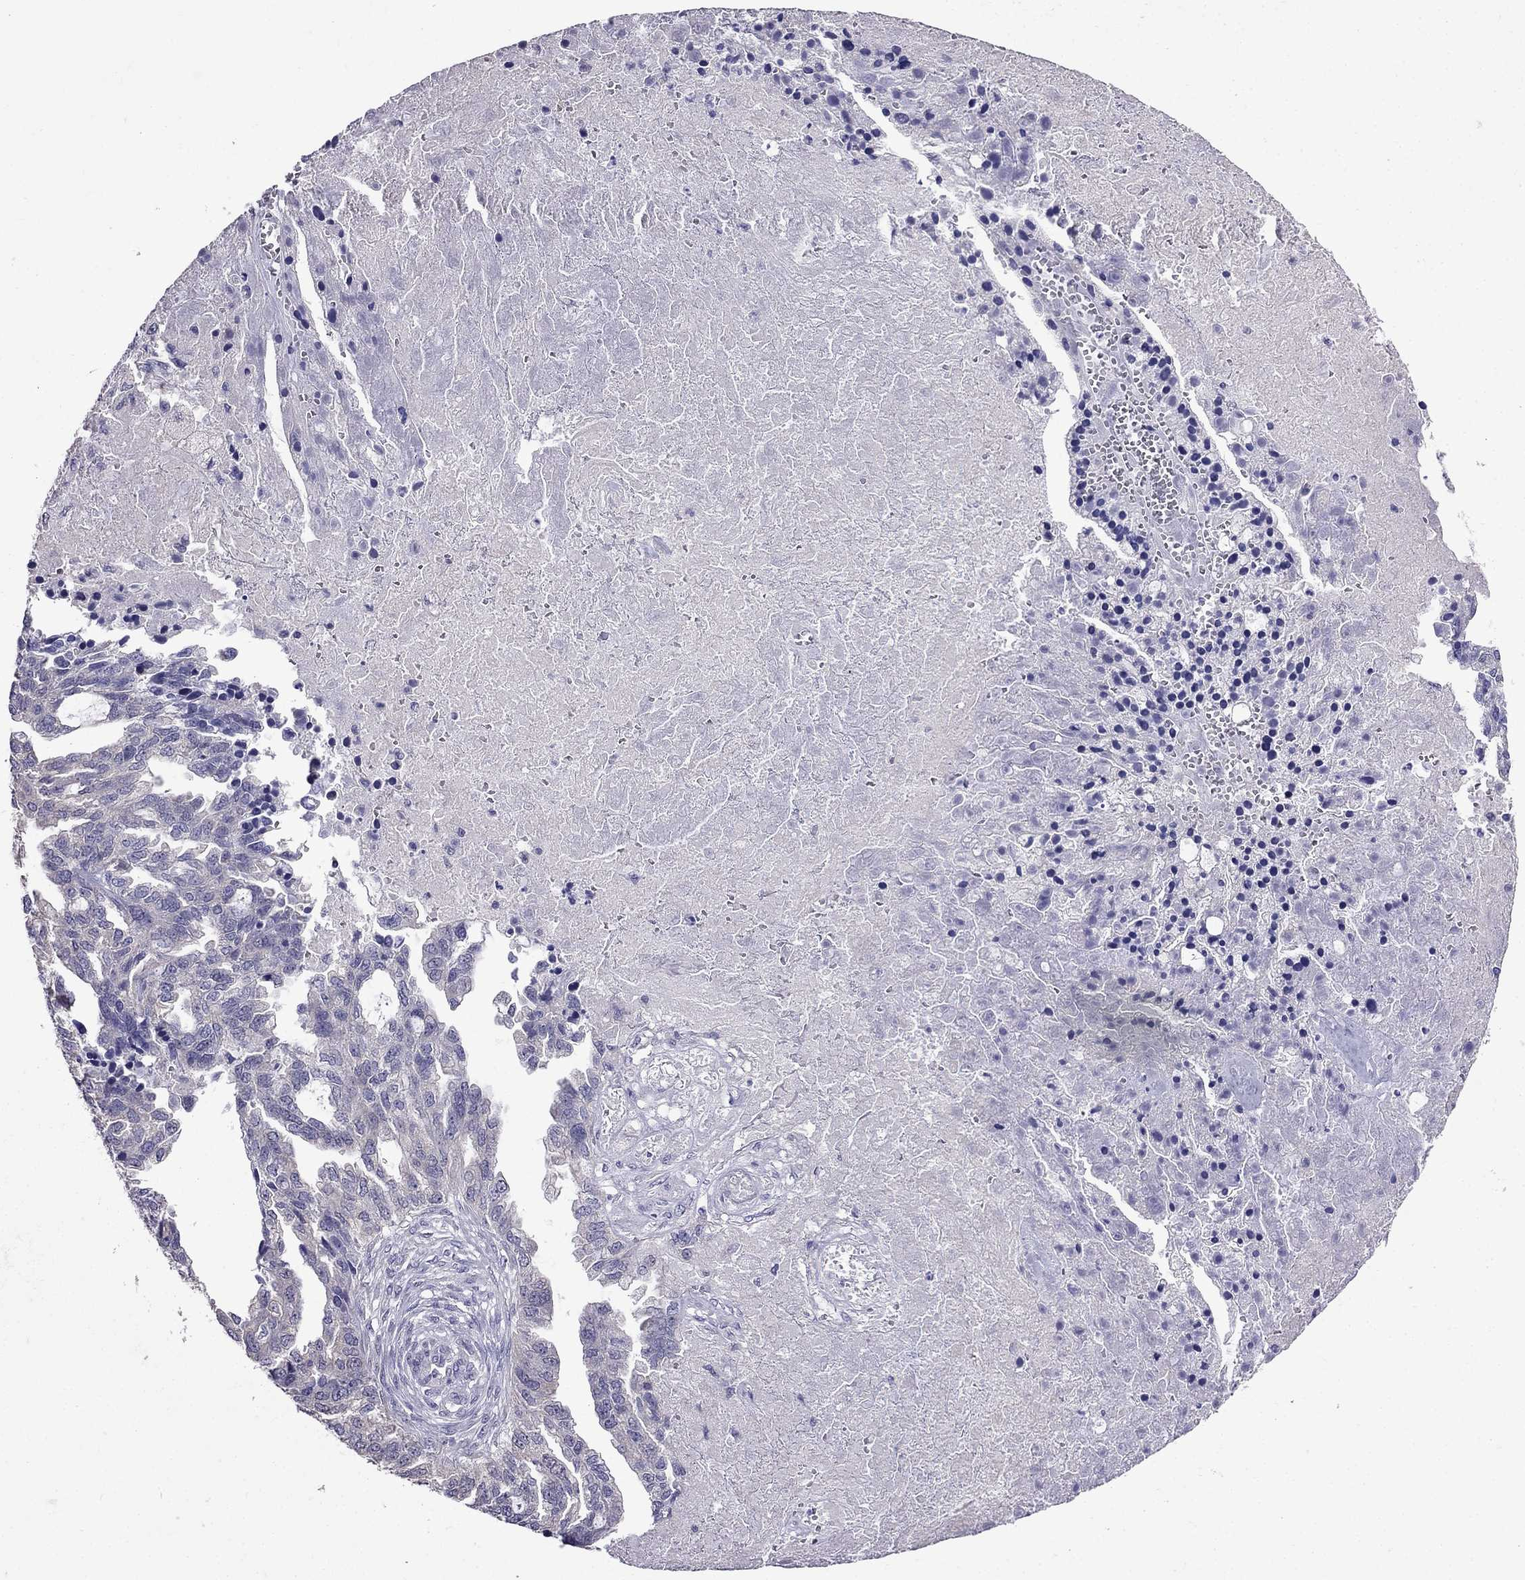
{"staining": {"intensity": "negative", "quantity": "none", "location": "none"}, "tissue": "ovarian cancer", "cell_type": "Tumor cells", "image_type": "cancer", "snomed": [{"axis": "morphology", "description": "Cystadenocarcinoma, serous, NOS"}, {"axis": "topography", "description": "Ovary"}], "caption": "A micrograph of human ovarian cancer (serous cystadenocarcinoma) is negative for staining in tumor cells. (DAB (3,3'-diaminobenzidine) immunohistochemistry (IHC), high magnification).", "gene": "SCNN1D", "patient": {"sex": "female", "age": 51}}